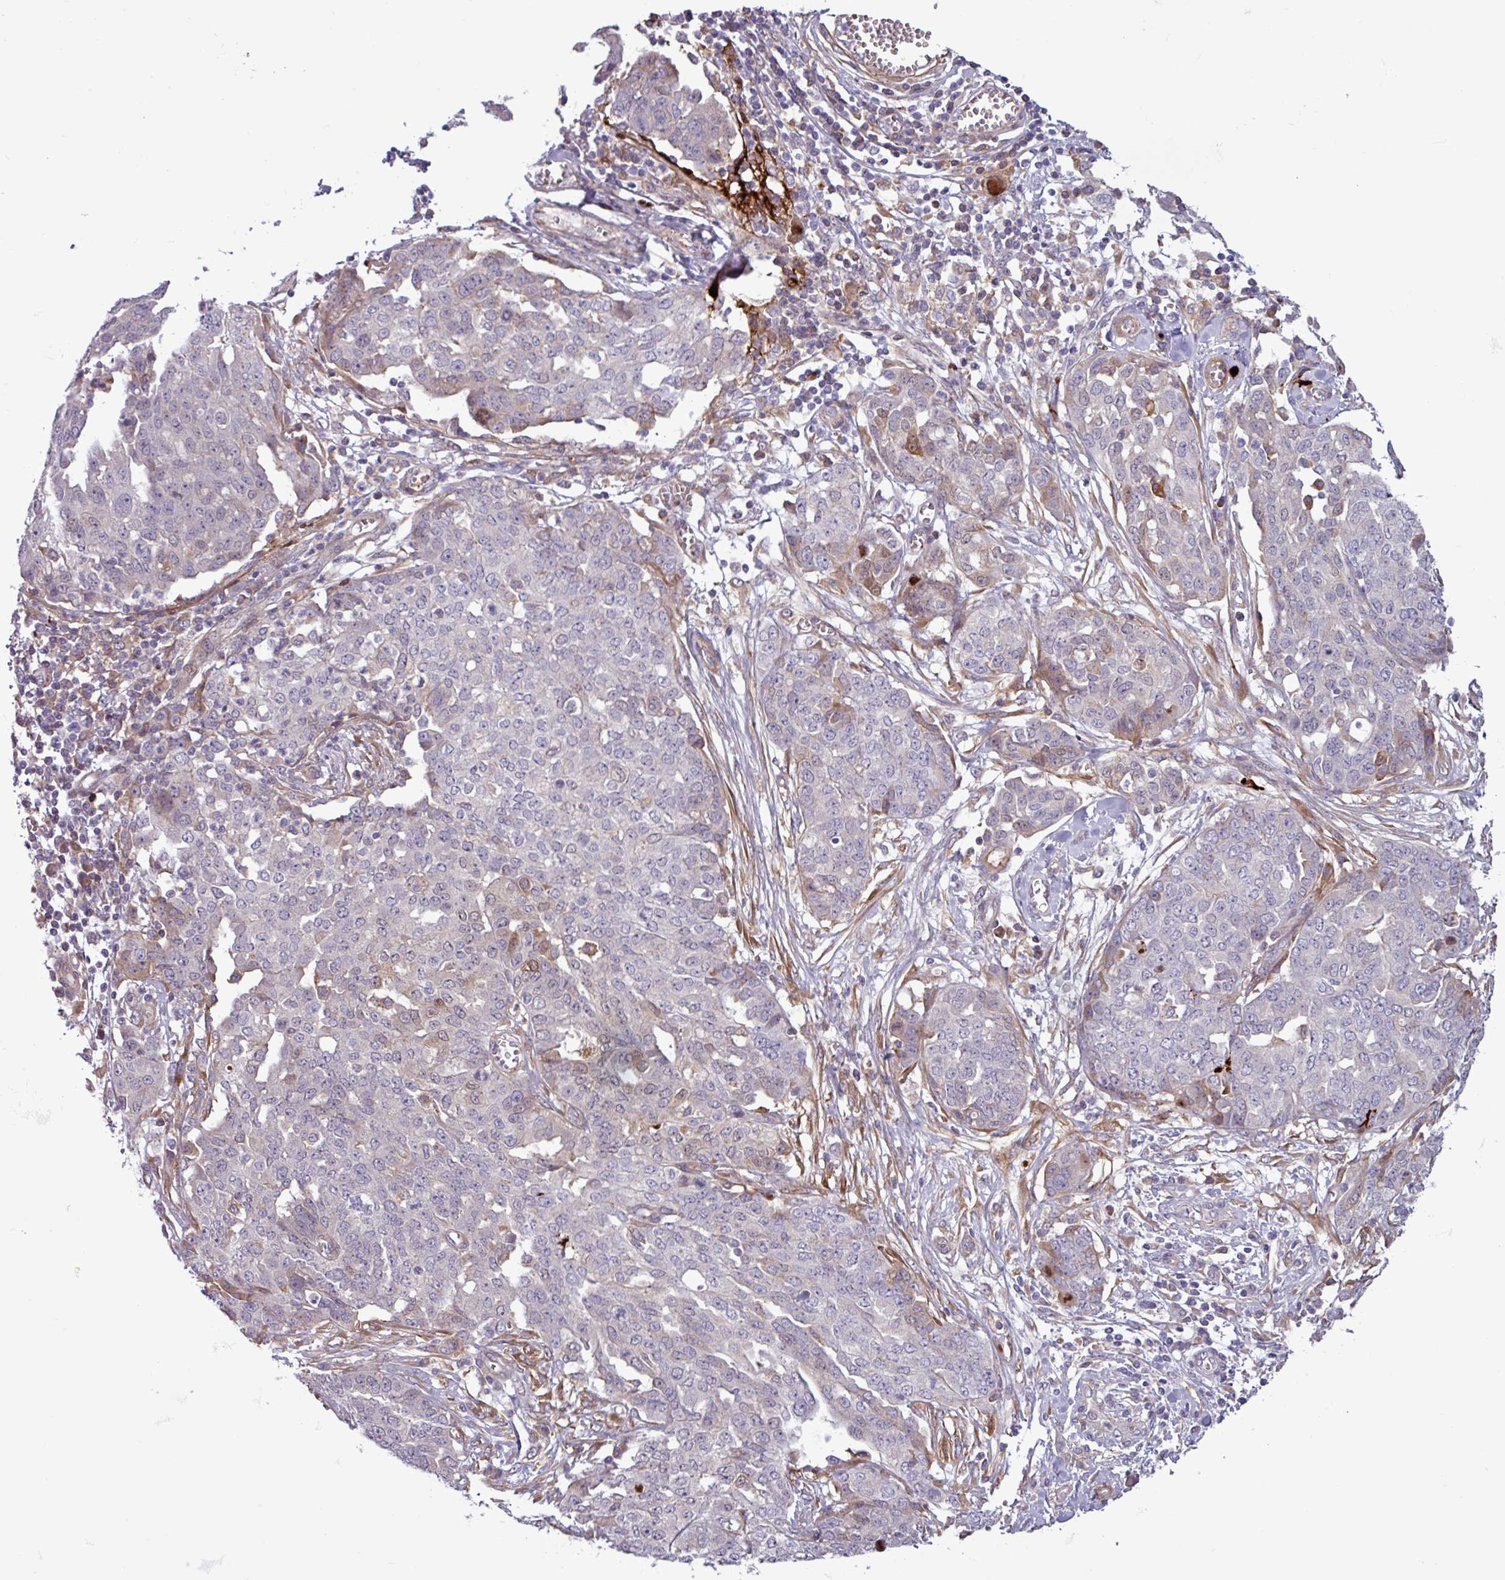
{"staining": {"intensity": "weak", "quantity": "<25%", "location": "cytoplasmic/membranous"}, "tissue": "ovarian cancer", "cell_type": "Tumor cells", "image_type": "cancer", "snomed": [{"axis": "morphology", "description": "Cystadenocarcinoma, serous, NOS"}, {"axis": "topography", "description": "Soft tissue"}, {"axis": "topography", "description": "Ovary"}], "caption": "The histopathology image demonstrates no significant expression in tumor cells of ovarian cancer.", "gene": "PCED1A", "patient": {"sex": "female", "age": 57}}